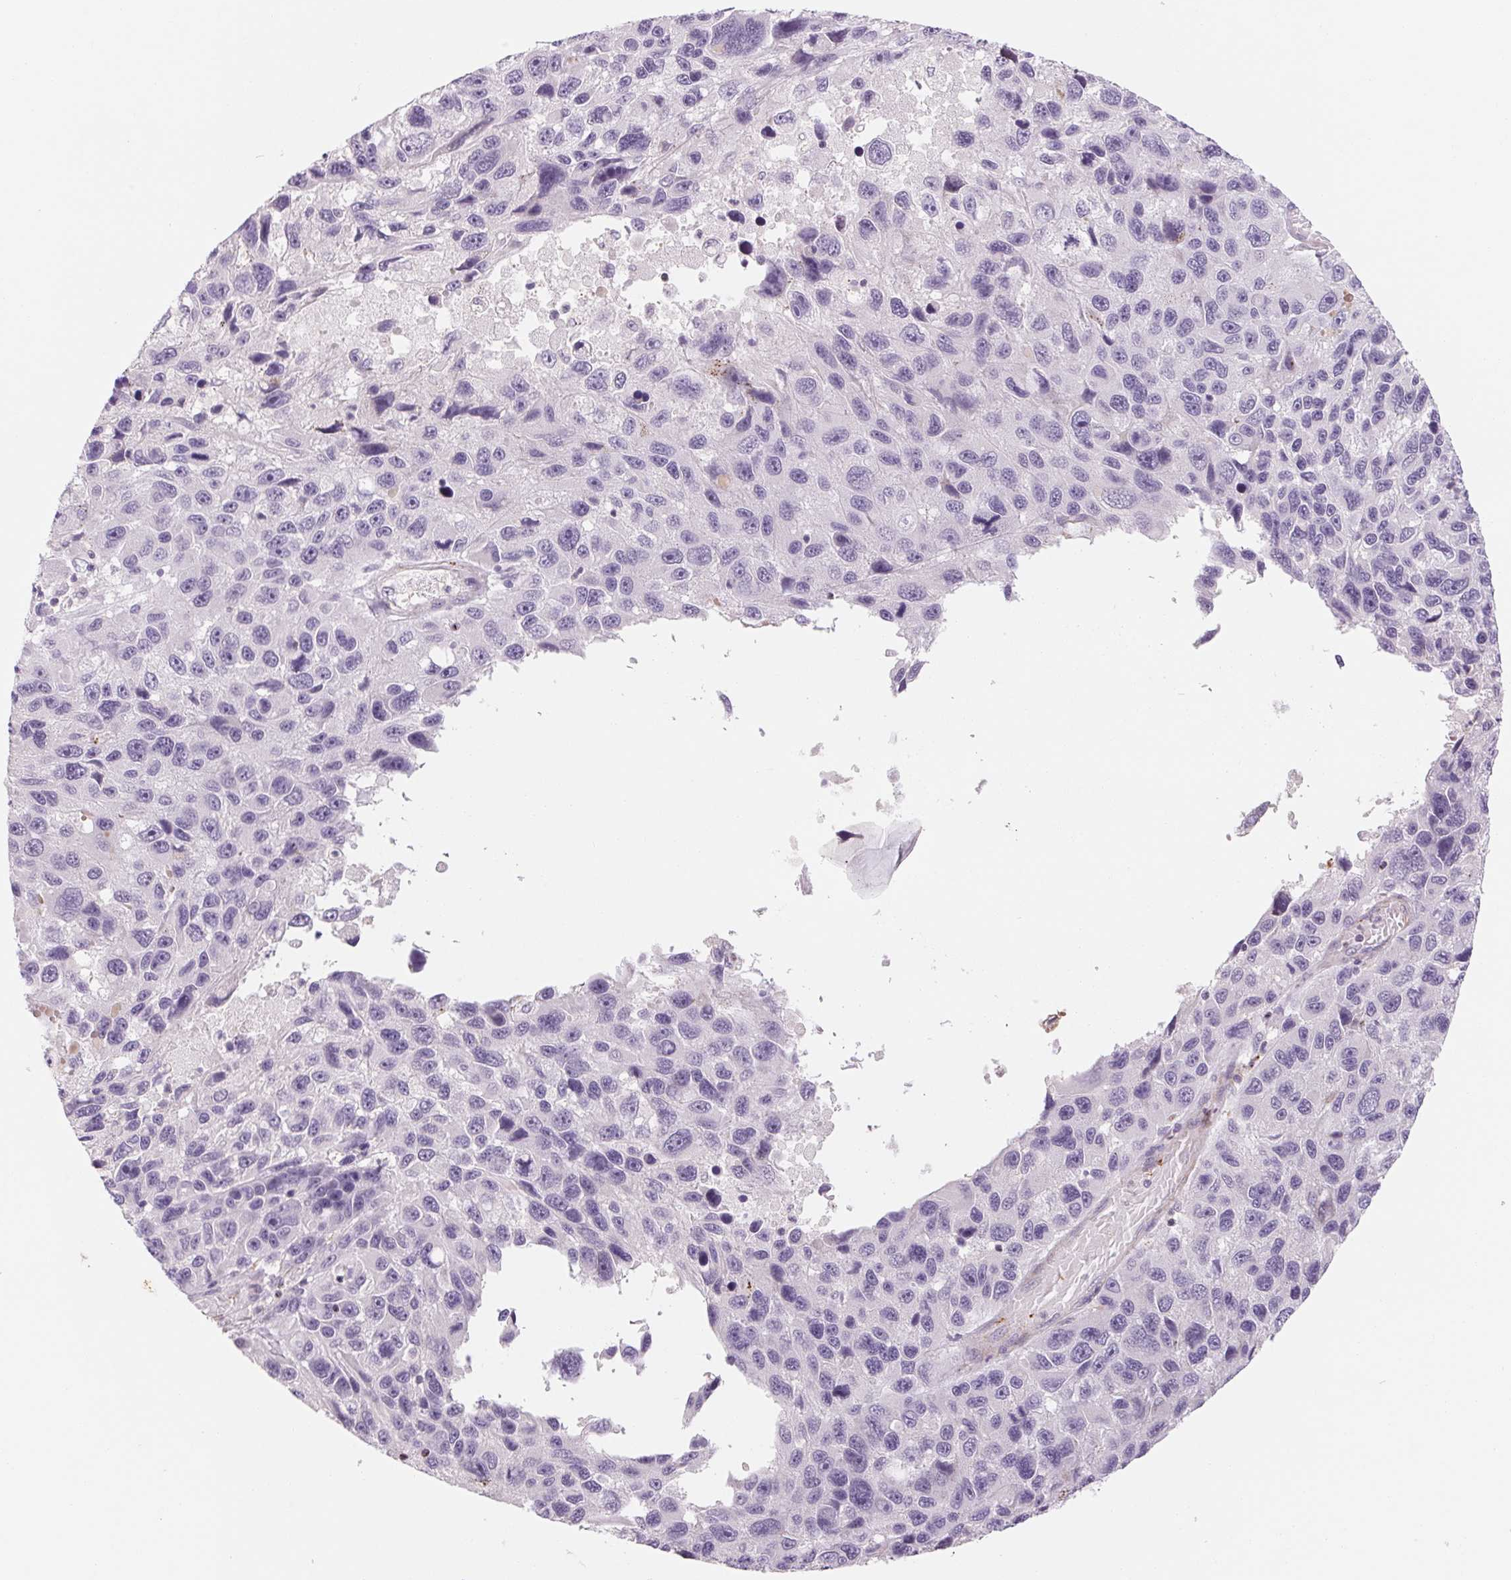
{"staining": {"intensity": "negative", "quantity": "none", "location": "none"}, "tissue": "melanoma", "cell_type": "Tumor cells", "image_type": "cancer", "snomed": [{"axis": "morphology", "description": "Malignant melanoma, NOS"}, {"axis": "topography", "description": "Skin"}], "caption": "The histopathology image shows no significant expression in tumor cells of malignant melanoma. Brightfield microscopy of immunohistochemistry (IHC) stained with DAB (brown) and hematoxylin (blue), captured at high magnification.", "gene": "ANKRD13B", "patient": {"sex": "male", "age": 53}}